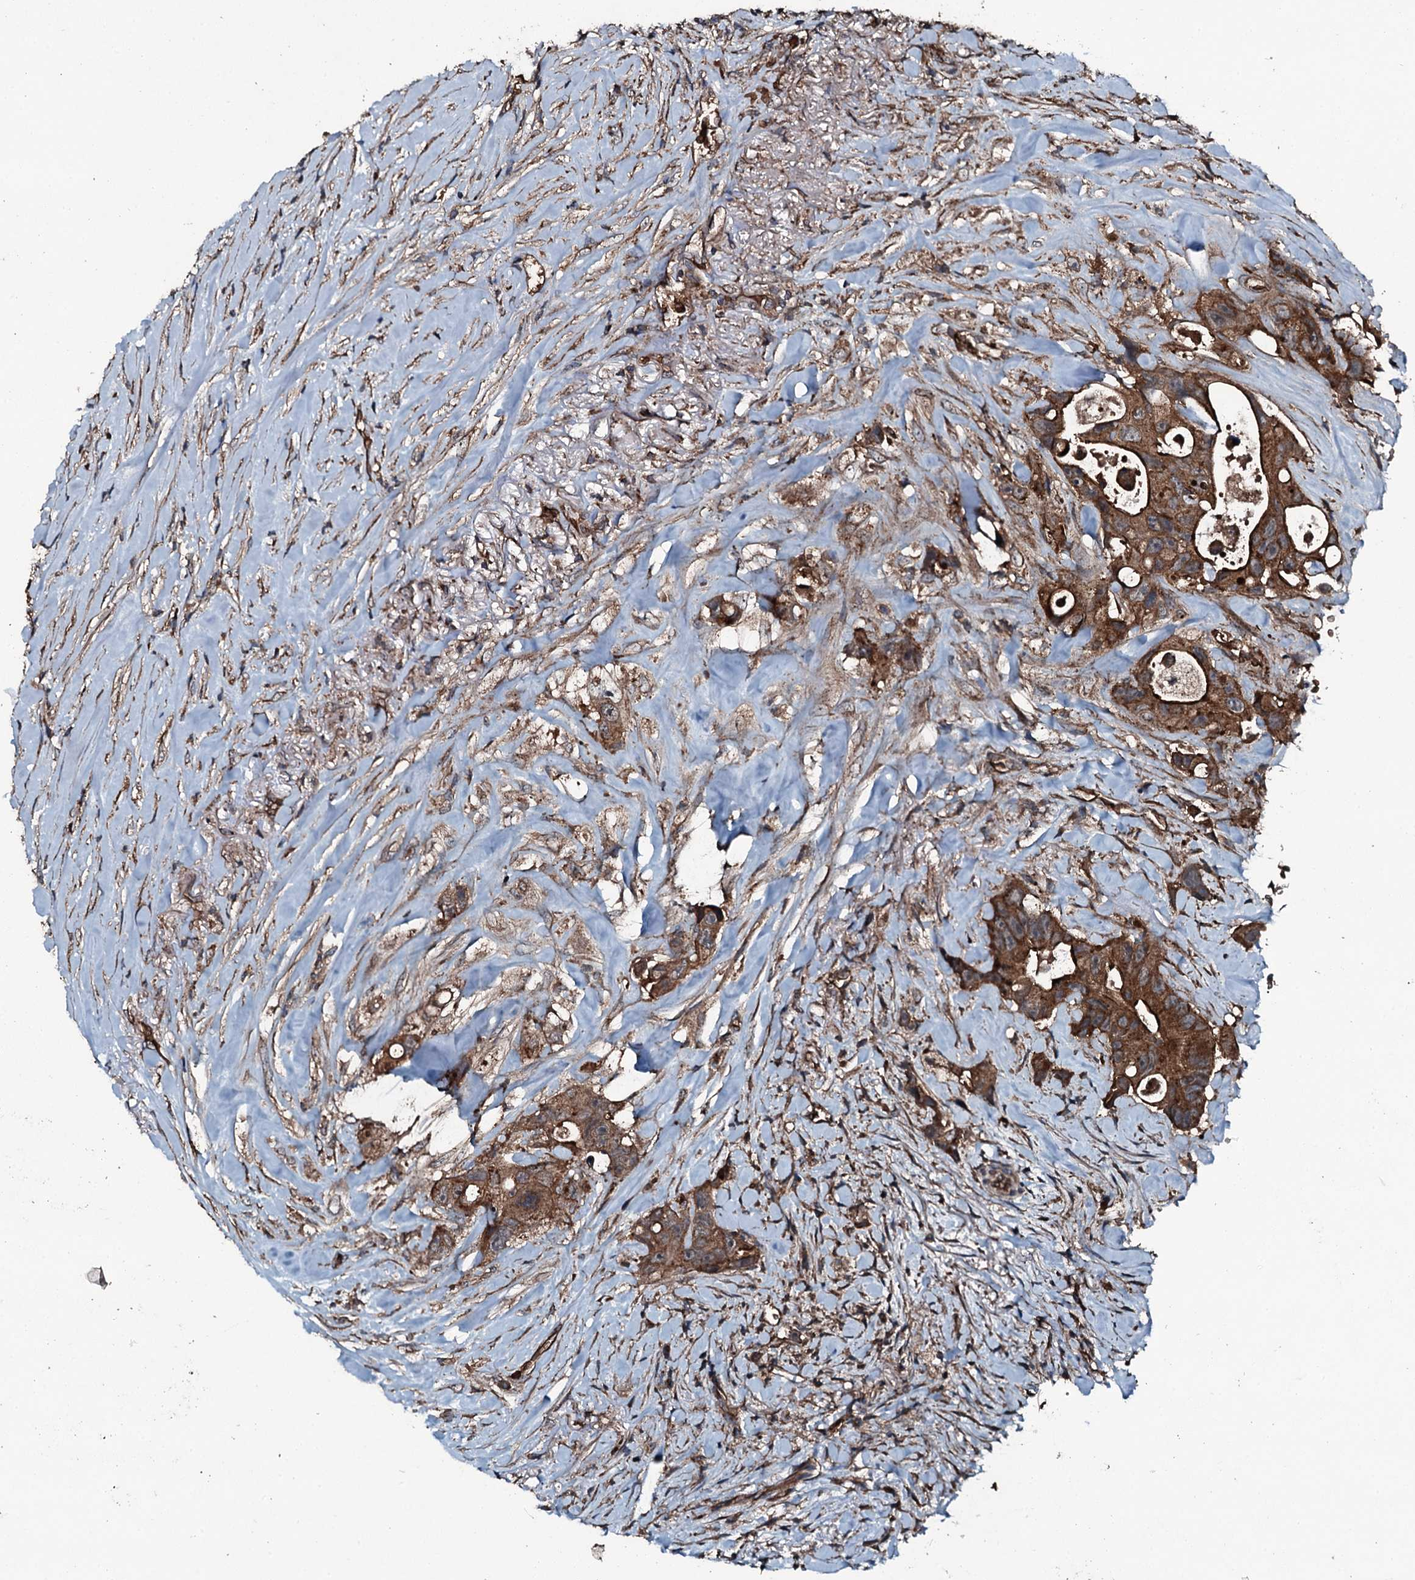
{"staining": {"intensity": "moderate", "quantity": ">75%", "location": "cytoplasmic/membranous"}, "tissue": "colorectal cancer", "cell_type": "Tumor cells", "image_type": "cancer", "snomed": [{"axis": "morphology", "description": "Adenocarcinoma, NOS"}, {"axis": "topography", "description": "Colon"}], "caption": "An immunohistochemistry photomicrograph of neoplastic tissue is shown. Protein staining in brown labels moderate cytoplasmic/membranous positivity in adenocarcinoma (colorectal) within tumor cells.", "gene": "TRIM7", "patient": {"sex": "female", "age": 46}}